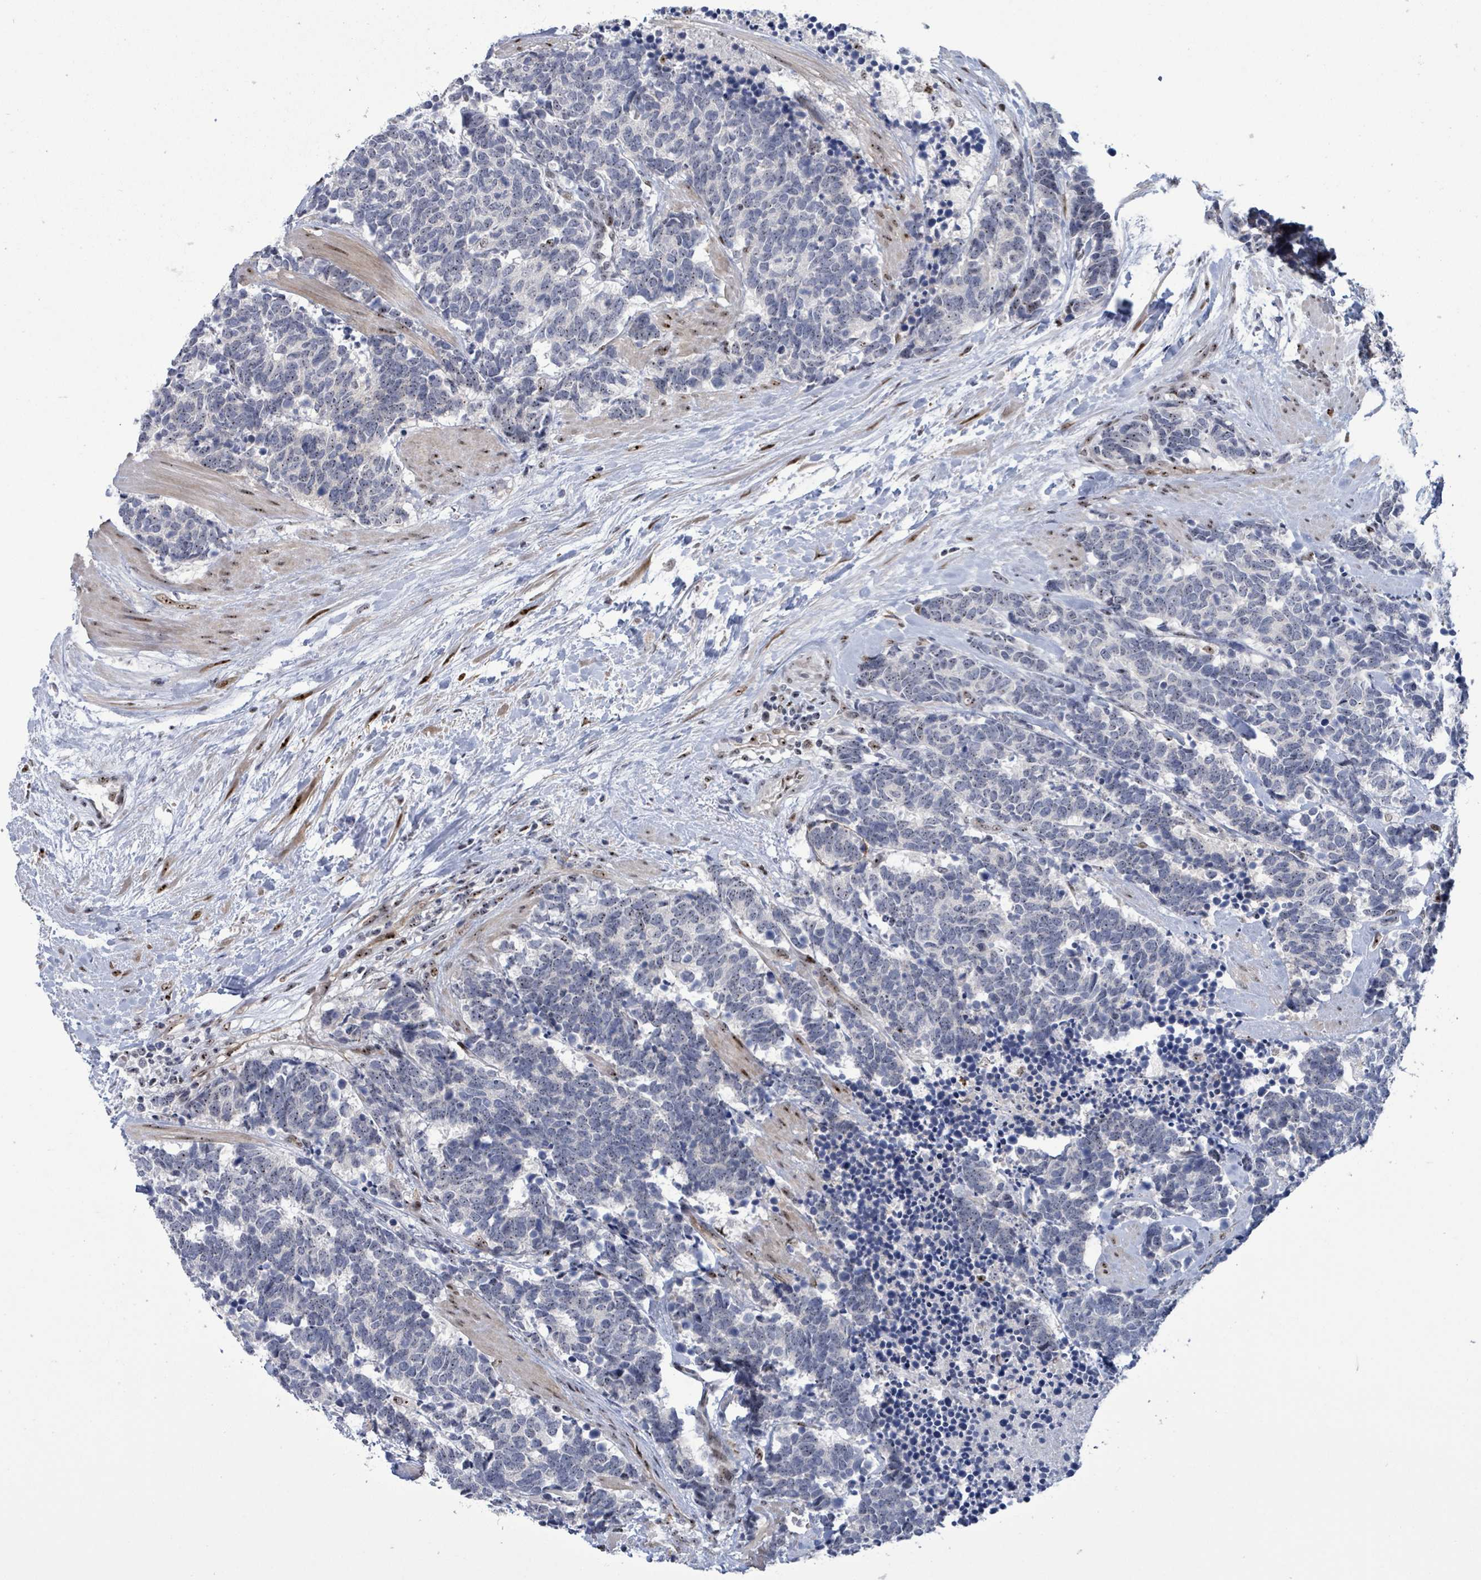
{"staining": {"intensity": "negative", "quantity": "none", "location": "none"}, "tissue": "carcinoid", "cell_type": "Tumor cells", "image_type": "cancer", "snomed": [{"axis": "morphology", "description": "Carcinoma, NOS"}, {"axis": "morphology", "description": "Carcinoid, malignant, NOS"}, {"axis": "topography", "description": "Prostate"}], "caption": "Immunohistochemistry histopathology image of human carcinoid (malignant) stained for a protein (brown), which reveals no expression in tumor cells. Nuclei are stained in blue.", "gene": "RRN3", "patient": {"sex": "male", "age": 57}}